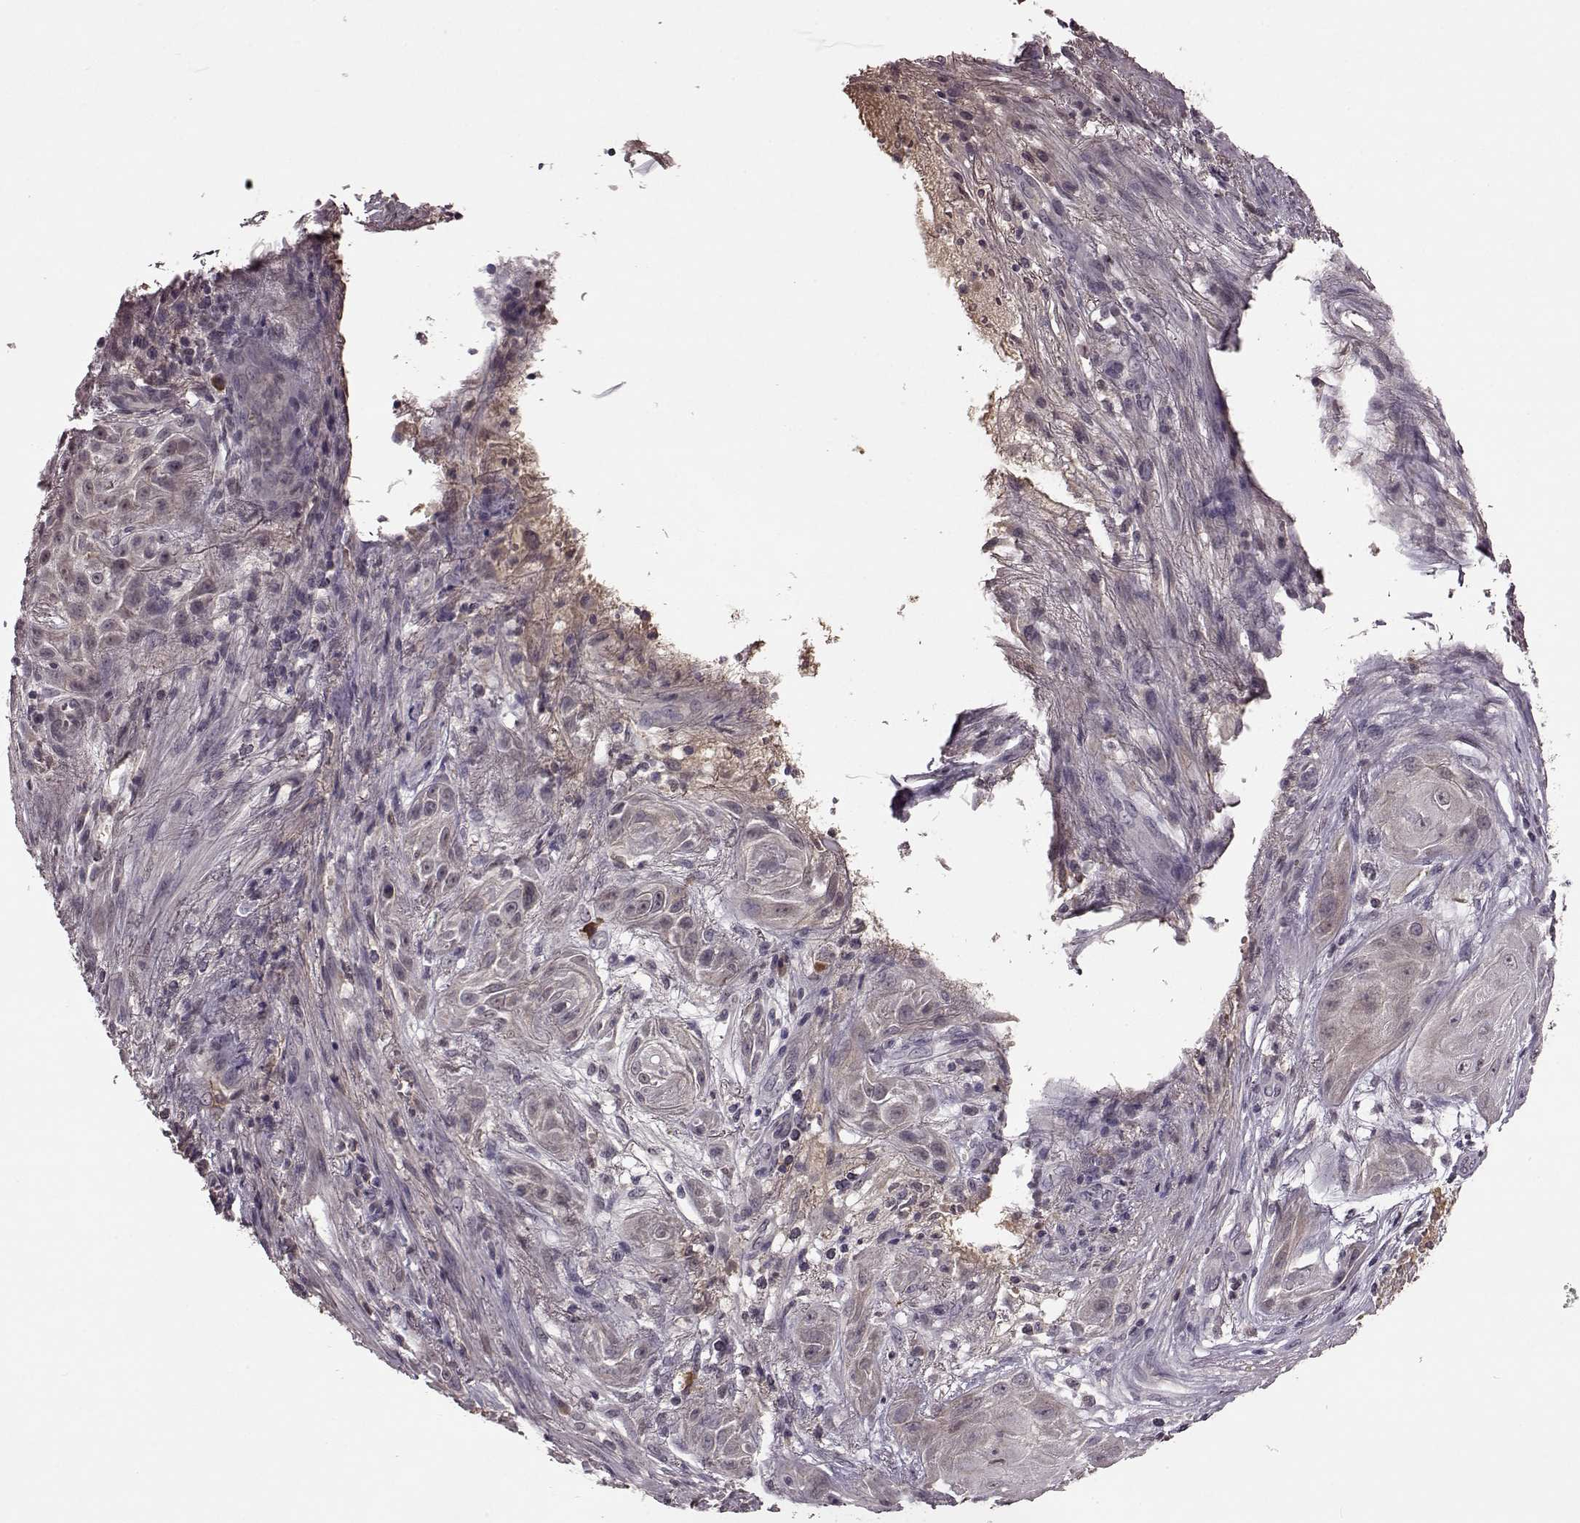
{"staining": {"intensity": "negative", "quantity": "none", "location": "none"}, "tissue": "skin cancer", "cell_type": "Tumor cells", "image_type": "cancer", "snomed": [{"axis": "morphology", "description": "Squamous cell carcinoma, NOS"}, {"axis": "topography", "description": "Skin"}], "caption": "There is no significant expression in tumor cells of skin squamous cell carcinoma. (IHC, brightfield microscopy, high magnification).", "gene": "NRL", "patient": {"sex": "male", "age": 62}}